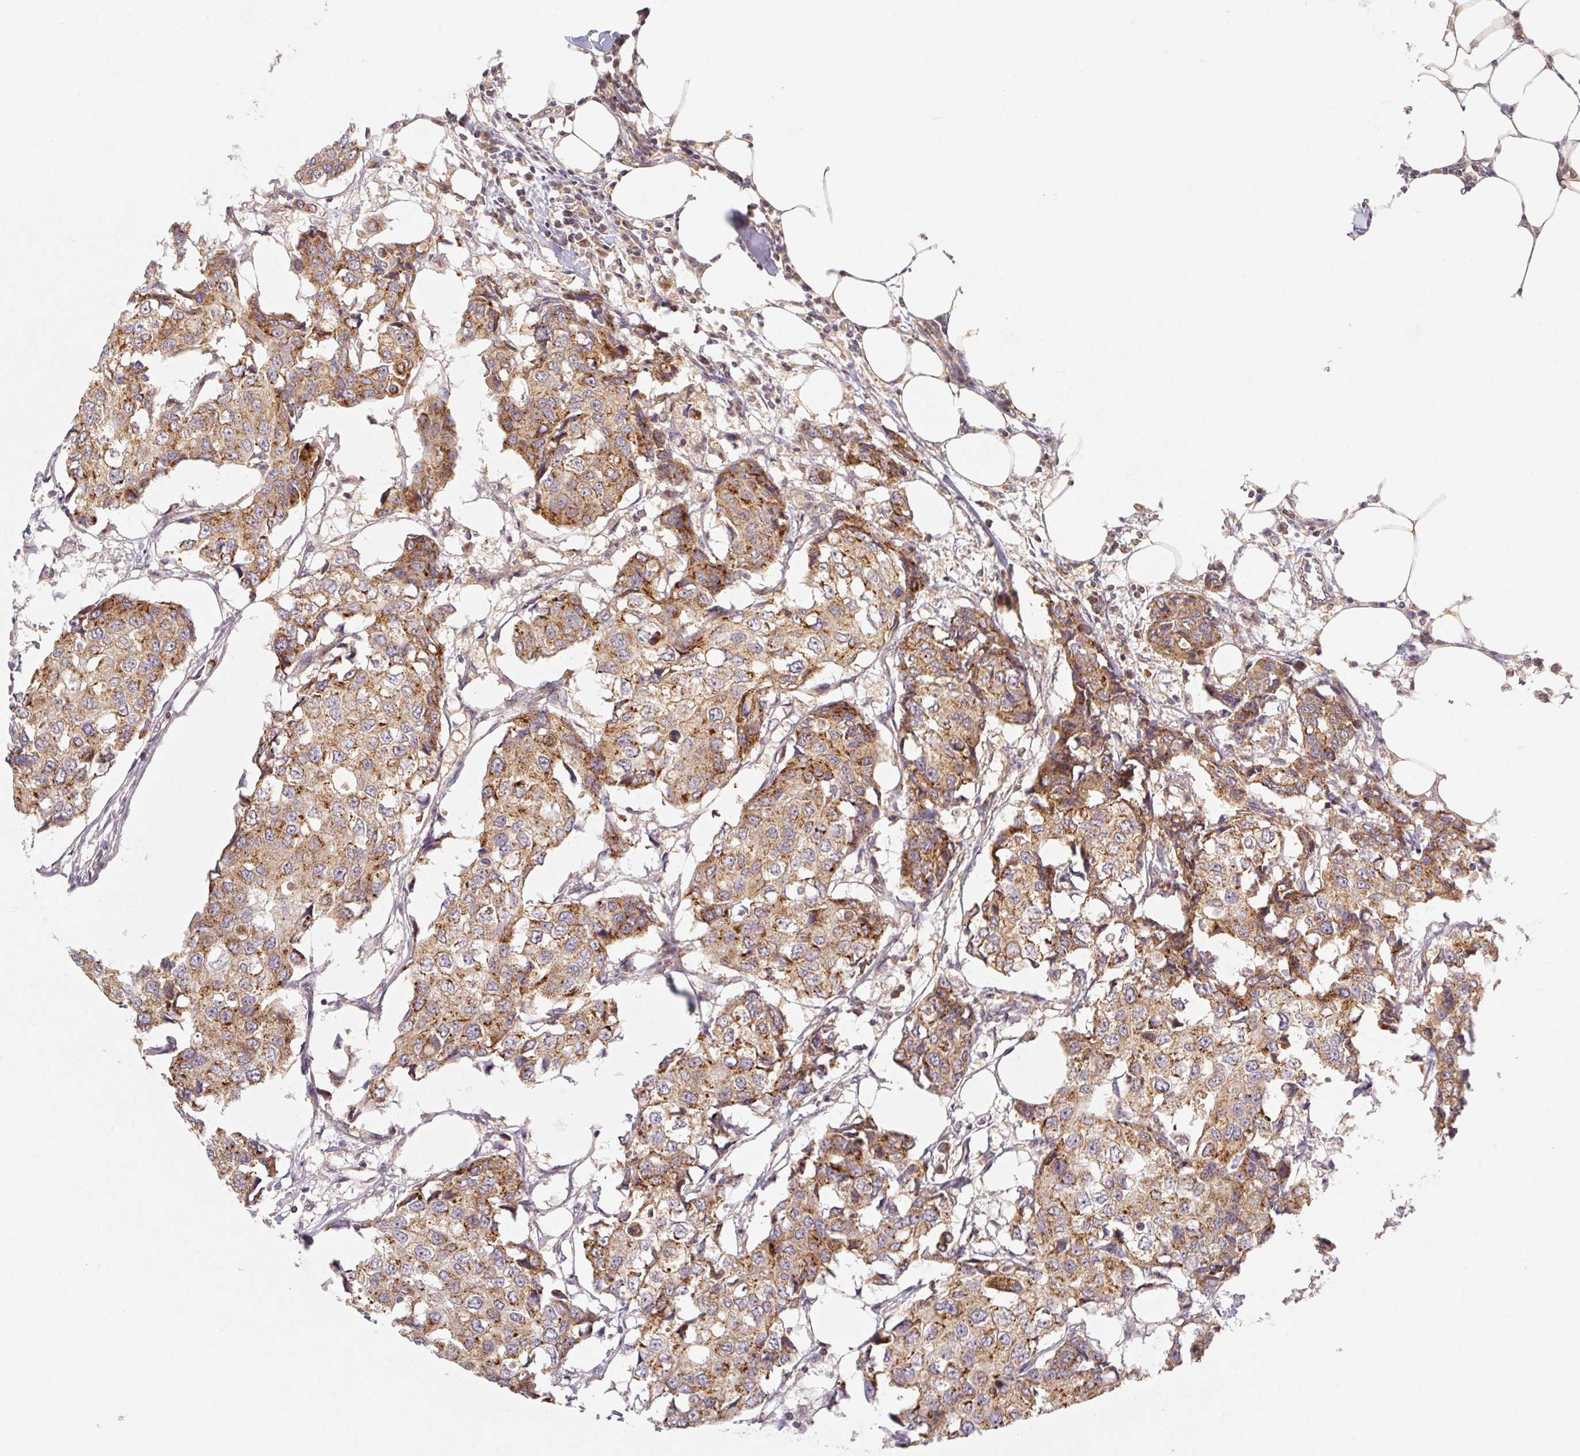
{"staining": {"intensity": "moderate", "quantity": ">75%", "location": "cytoplasmic/membranous"}, "tissue": "breast cancer", "cell_type": "Tumor cells", "image_type": "cancer", "snomed": [{"axis": "morphology", "description": "Duct carcinoma"}, {"axis": "topography", "description": "Breast"}], "caption": "The image demonstrates a brown stain indicating the presence of a protein in the cytoplasmic/membranous of tumor cells in breast intraductal carcinoma.", "gene": "MTHFD1", "patient": {"sex": "female", "age": 27}}